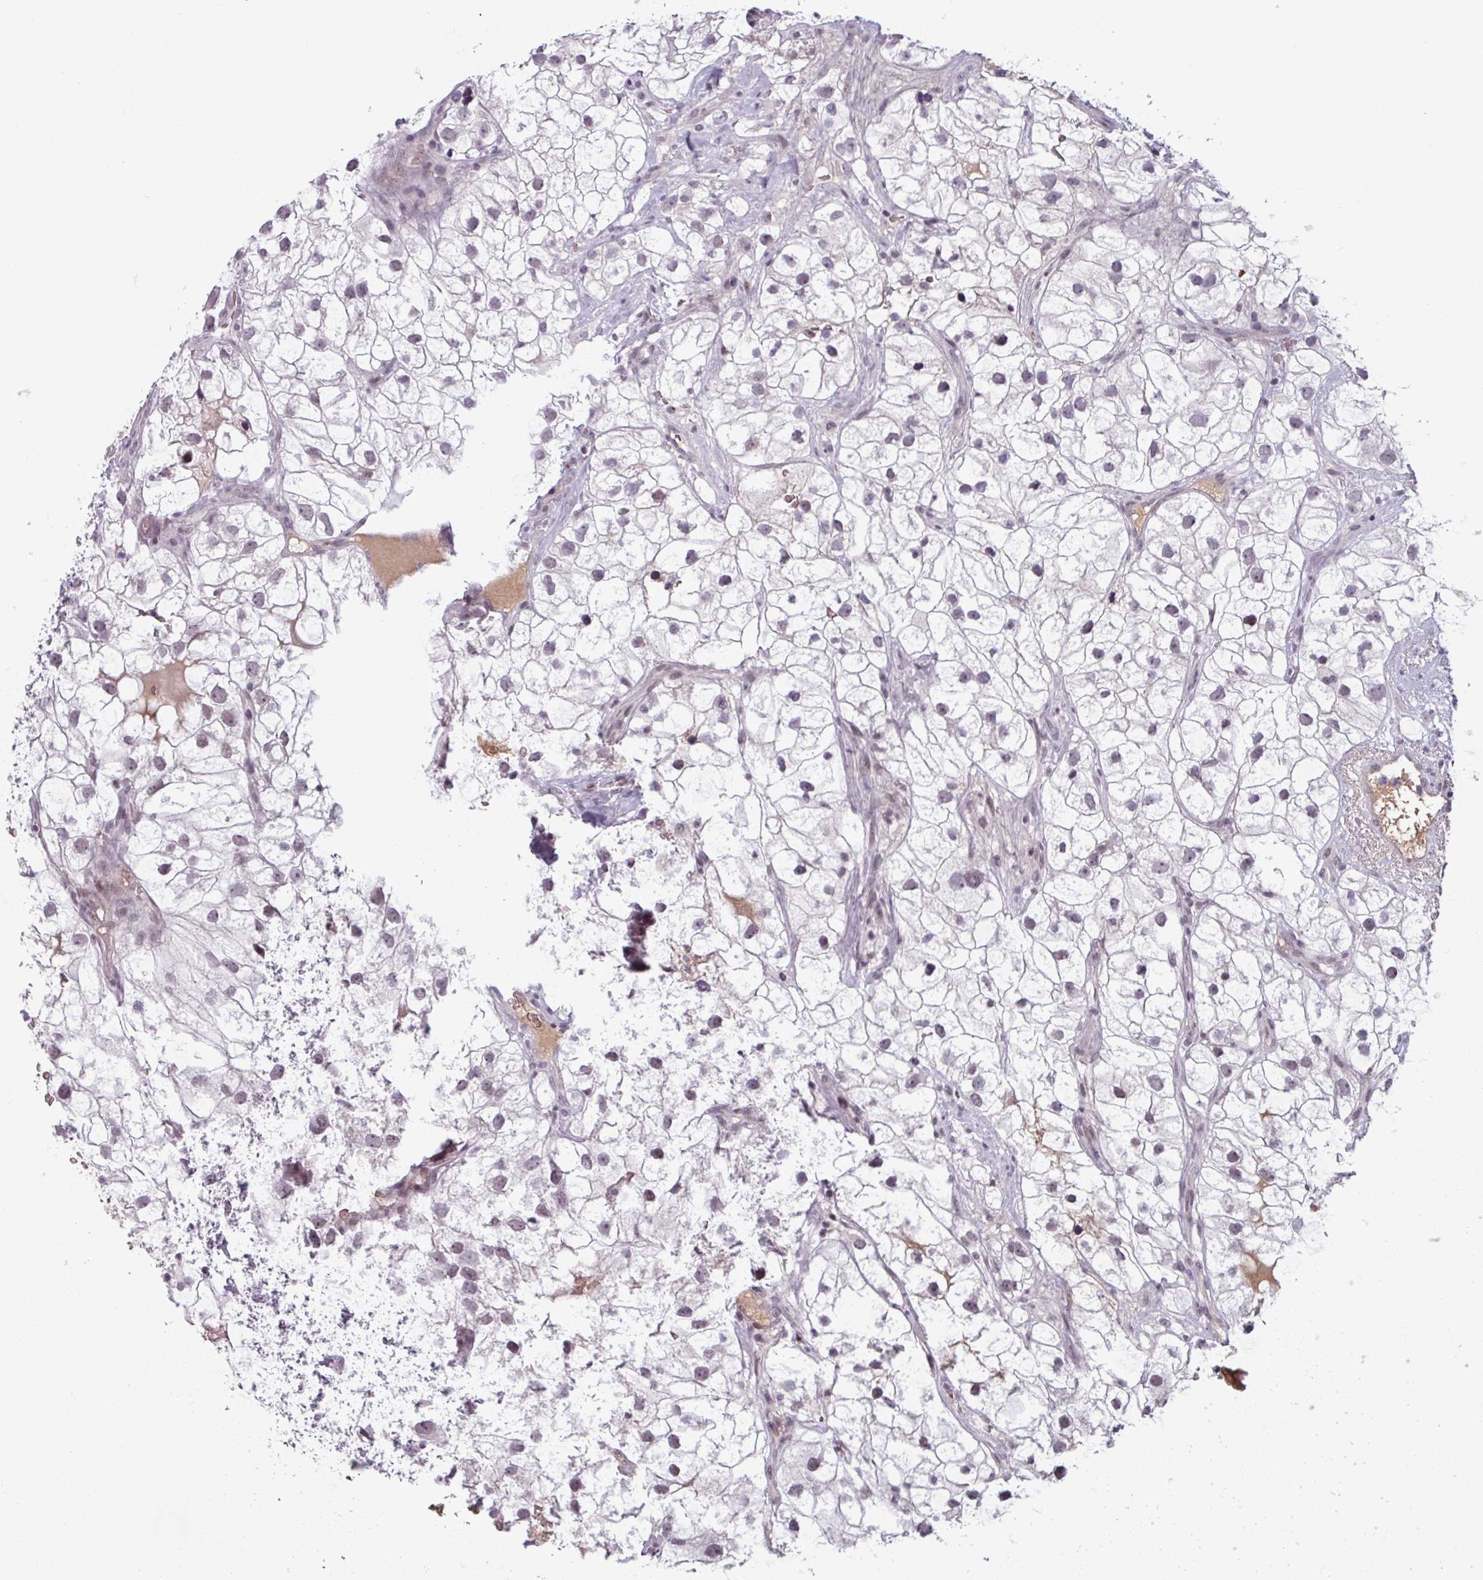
{"staining": {"intensity": "weak", "quantity": "<25%", "location": "nuclear"}, "tissue": "renal cancer", "cell_type": "Tumor cells", "image_type": "cancer", "snomed": [{"axis": "morphology", "description": "Adenocarcinoma, NOS"}, {"axis": "topography", "description": "Kidney"}], "caption": "A histopathology image of renal cancer (adenocarcinoma) stained for a protein demonstrates no brown staining in tumor cells.", "gene": "ZNF575", "patient": {"sex": "male", "age": 59}}